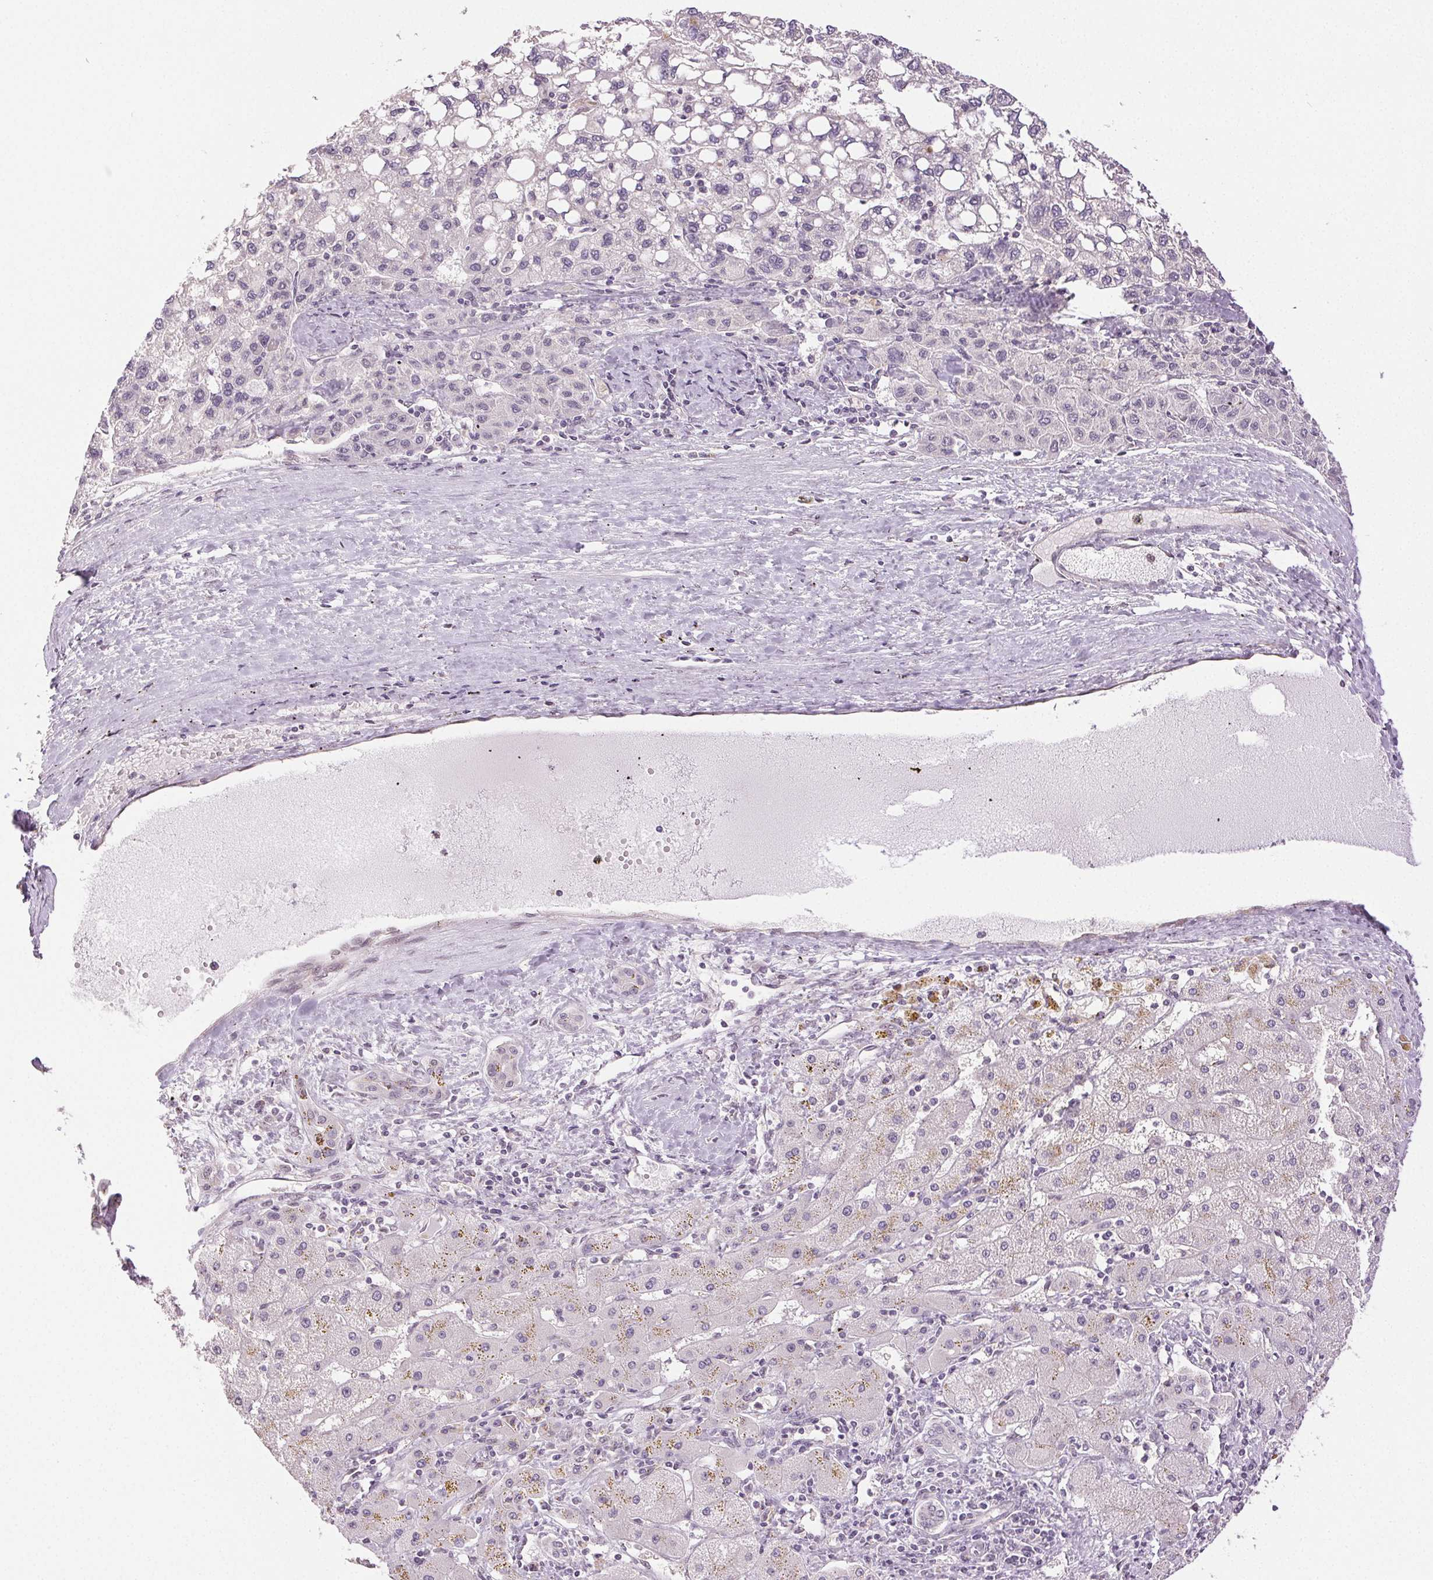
{"staining": {"intensity": "negative", "quantity": "none", "location": "none"}, "tissue": "liver cancer", "cell_type": "Tumor cells", "image_type": "cancer", "snomed": [{"axis": "morphology", "description": "Carcinoma, Hepatocellular, NOS"}, {"axis": "topography", "description": "Liver"}], "caption": "Tumor cells show no significant protein staining in liver cancer (hepatocellular carcinoma).", "gene": "PLCB1", "patient": {"sex": "female", "age": 82}}